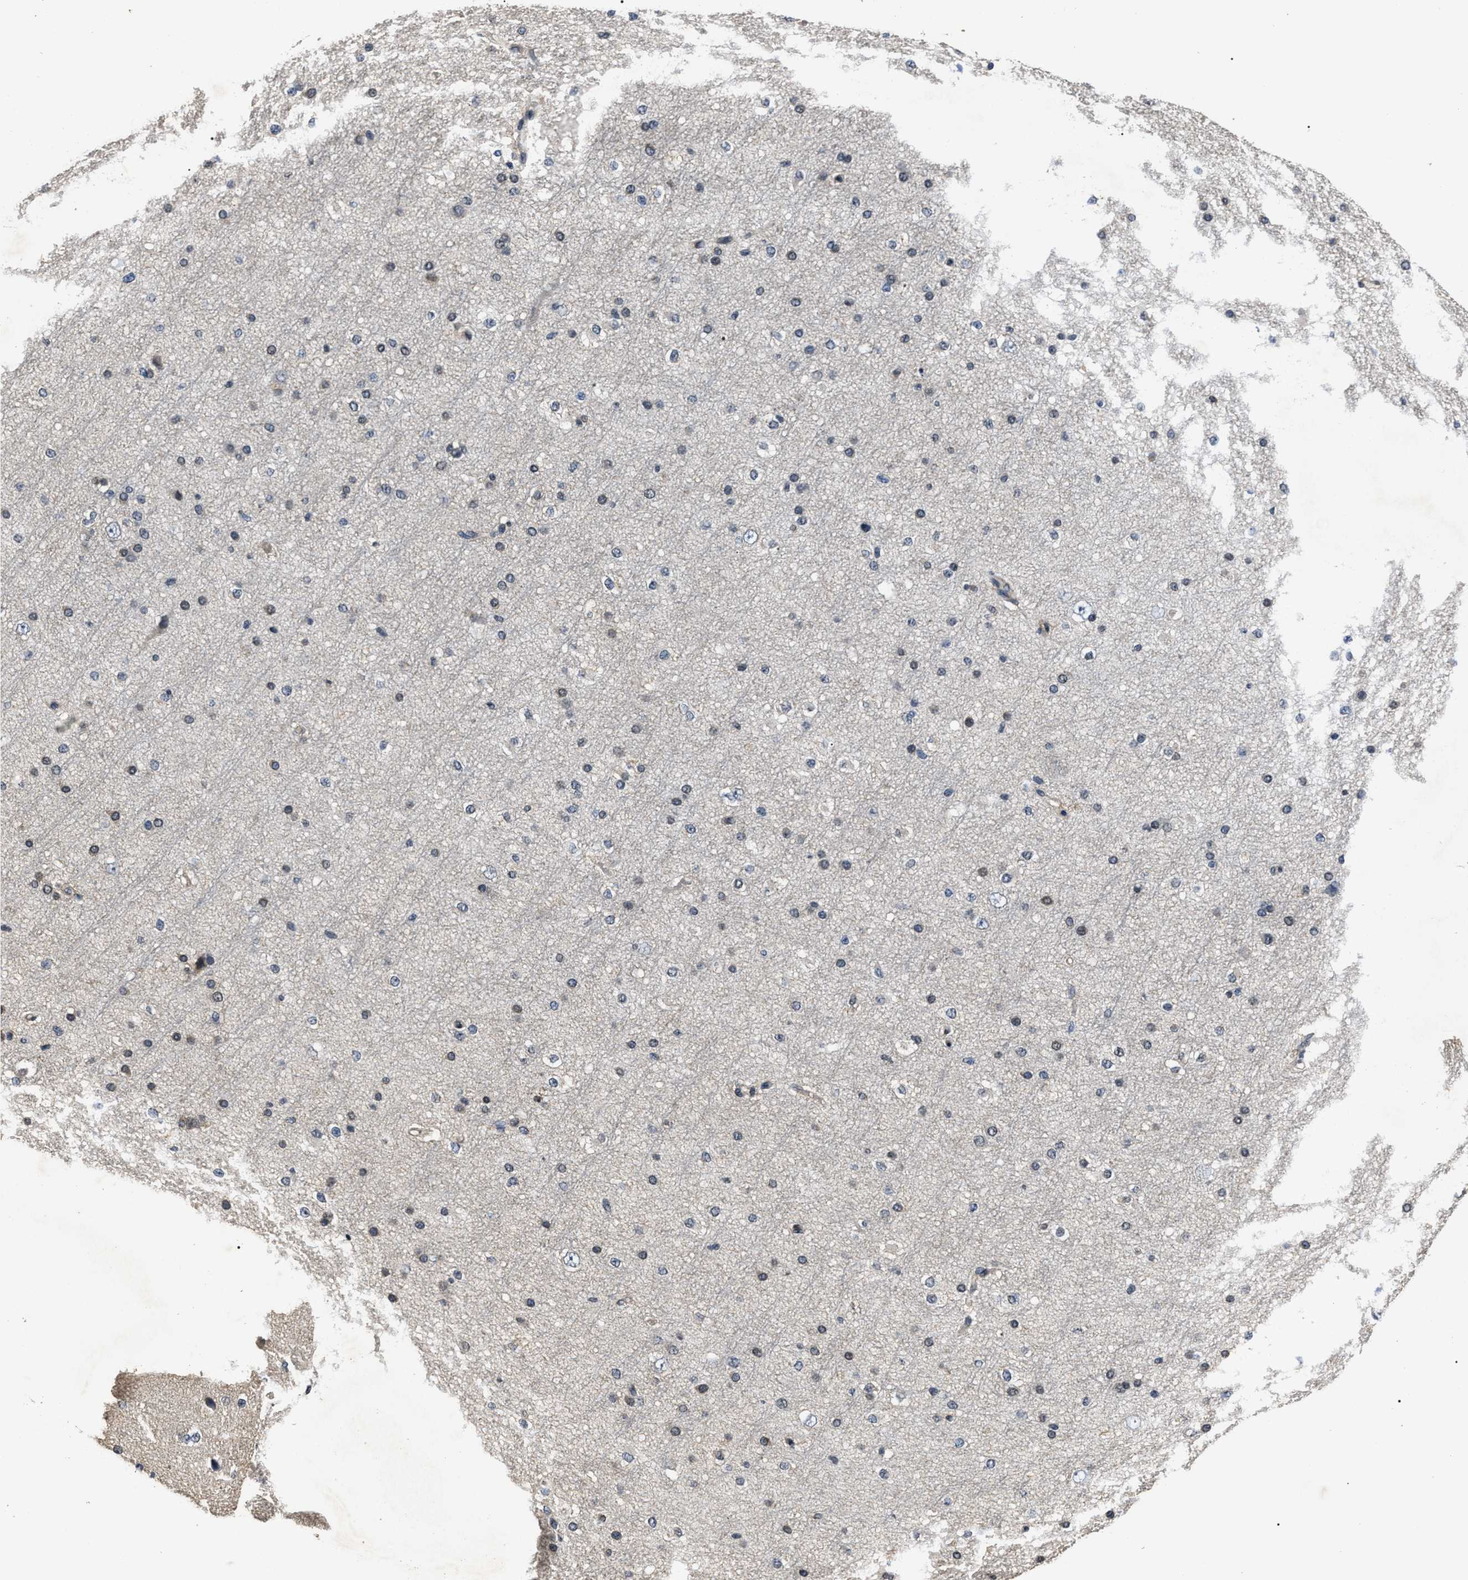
{"staining": {"intensity": "moderate", "quantity": ">75%", "location": "cytoplasmic/membranous"}, "tissue": "cerebral cortex", "cell_type": "Endothelial cells", "image_type": "normal", "snomed": [{"axis": "morphology", "description": "Normal tissue, NOS"}, {"axis": "morphology", "description": "Developmental malformation"}, {"axis": "topography", "description": "Cerebral cortex"}], "caption": "The micrograph displays a brown stain indicating the presence of a protein in the cytoplasmic/membranous of endothelial cells in cerebral cortex.", "gene": "ANP32E", "patient": {"sex": "female", "age": 30}}